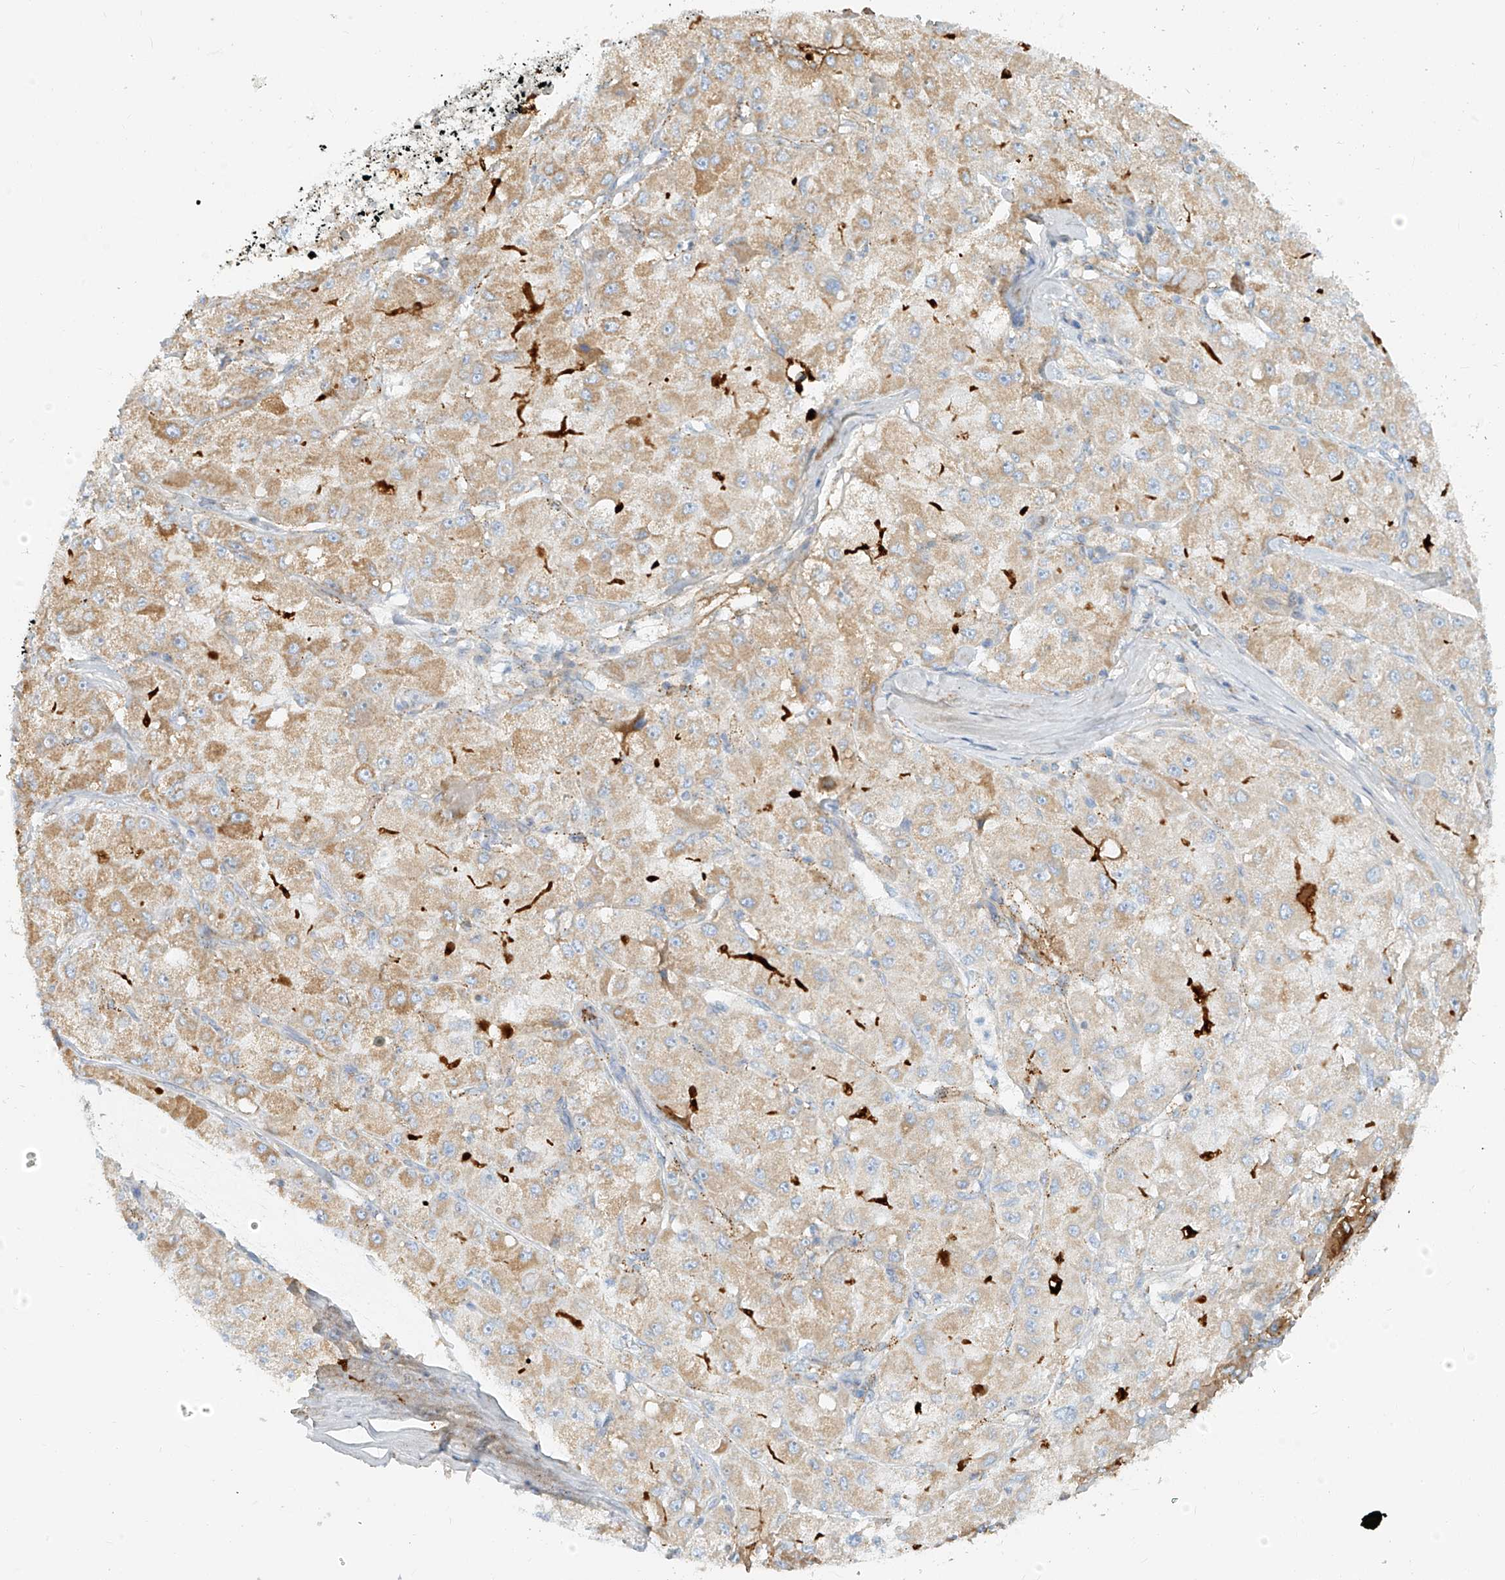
{"staining": {"intensity": "moderate", "quantity": "25%-75%", "location": "cytoplasmic/membranous"}, "tissue": "liver cancer", "cell_type": "Tumor cells", "image_type": "cancer", "snomed": [{"axis": "morphology", "description": "Carcinoma, Hepatocellular, NOS"}, {"axis": "topography", "description": "Liver"}], "caption": "About 25%-75% of tumor cells in liver hepatocellular carcinoma reveal moderate cytoplasmic/membranous protein expression as visualized by brown immunohistochemical staining.", "gene": "OCSTAMP", "patient": {"sex": "male", "age": 80}}